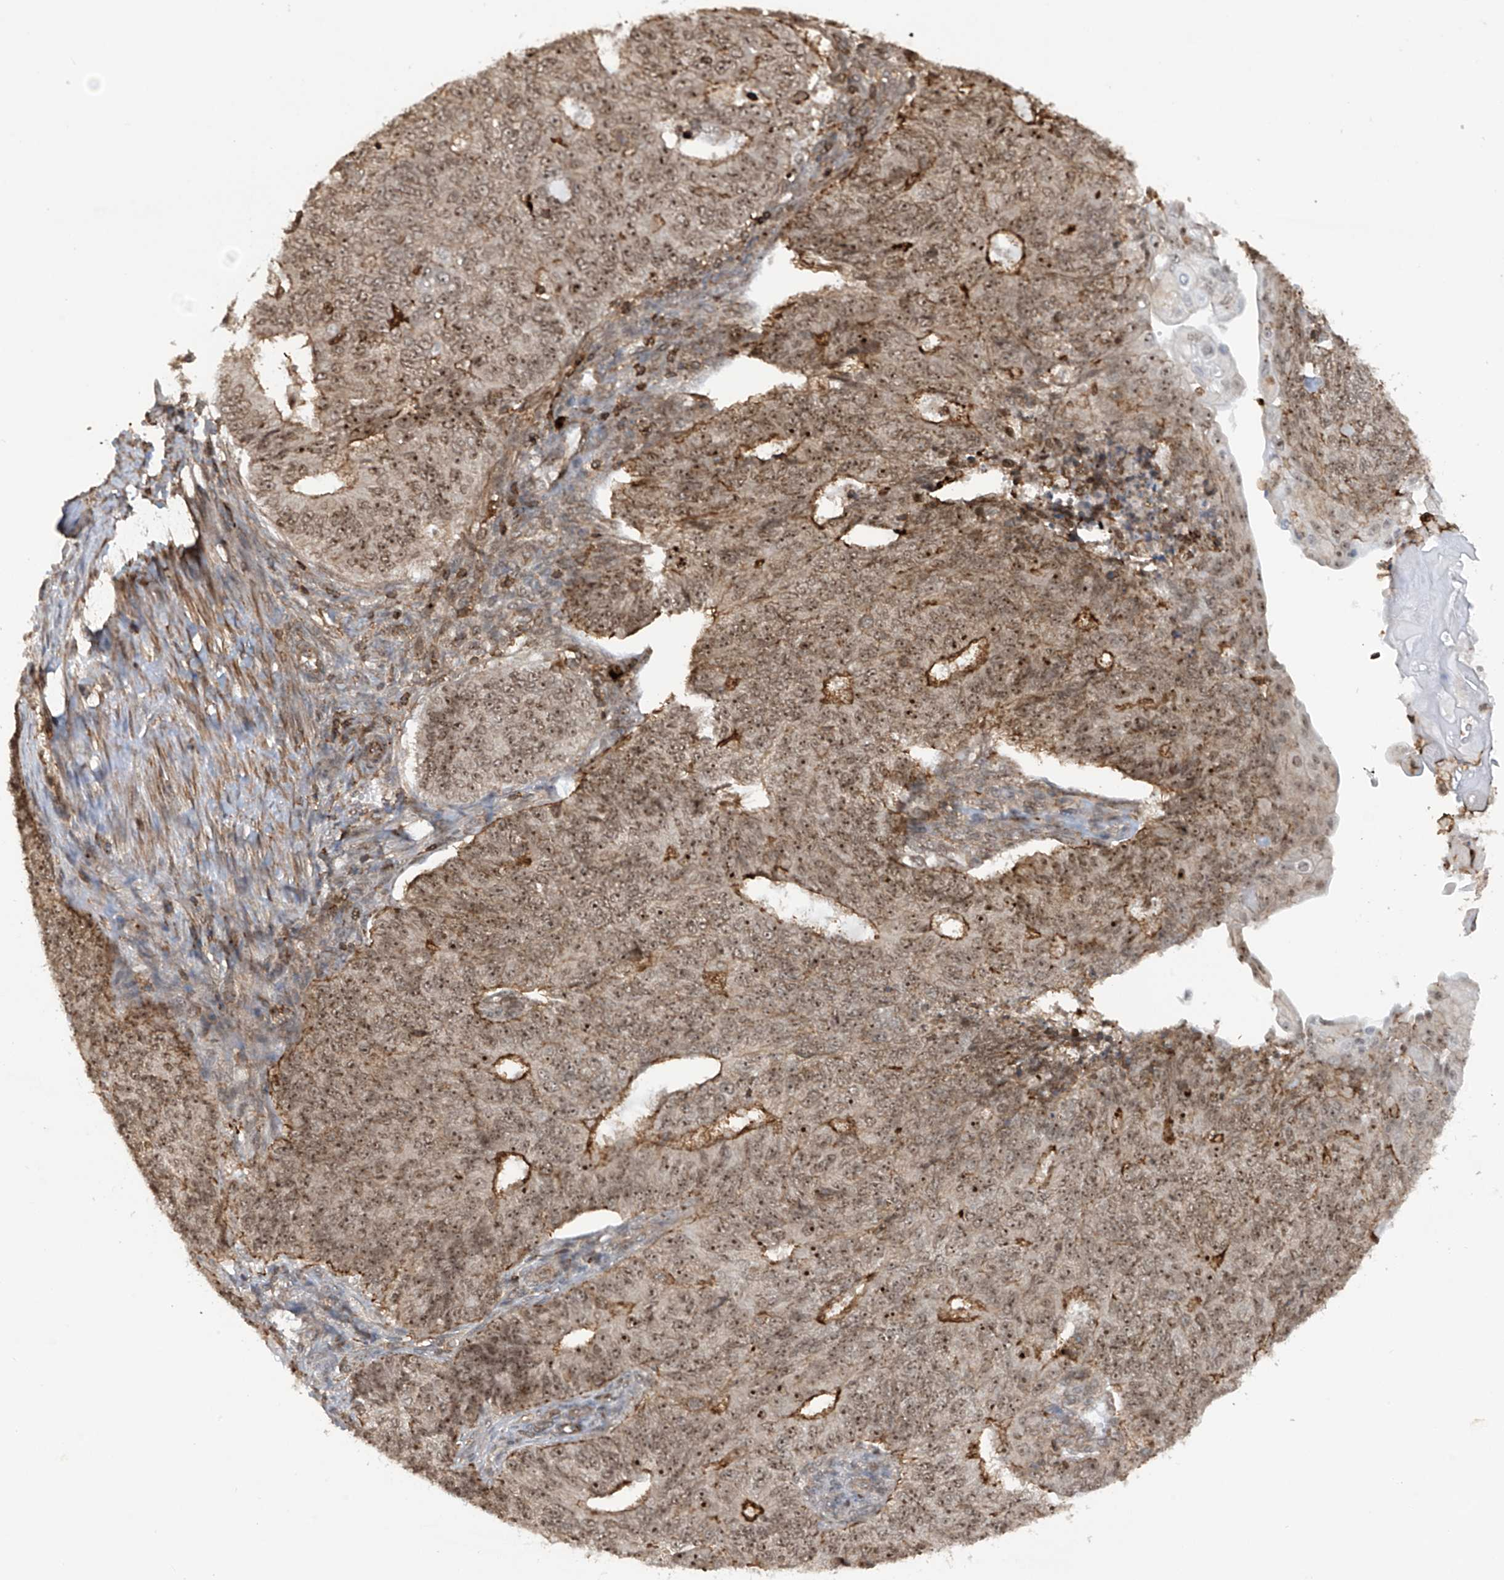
{"staining": {"intensity": "moderate", "quantity": "25%-75%", "location": "cytoplasmic/membranous,nuclear"}, "tissue": "endometrial cancer", "cell_type": "Tumor cells", "image_type": "cancer", "snomed": [{"axis": "morphology", "description": "Adenocarcinoma, NOS"}, {"axis": "topography", "description": "Endometrium"}], "caption": "Immunohistochemical staining of human endometrial adenocarcinoma demonstrates medium levels of moderate cytoplasmic/membranous and nuclear protein staining in approximately 25%-75% of tumor cells. (brown staining indicates protein expression, while blue staining denotes nuclei).", "gene": "REPIN1", "patient": {"sex": "female", "age": 32}}